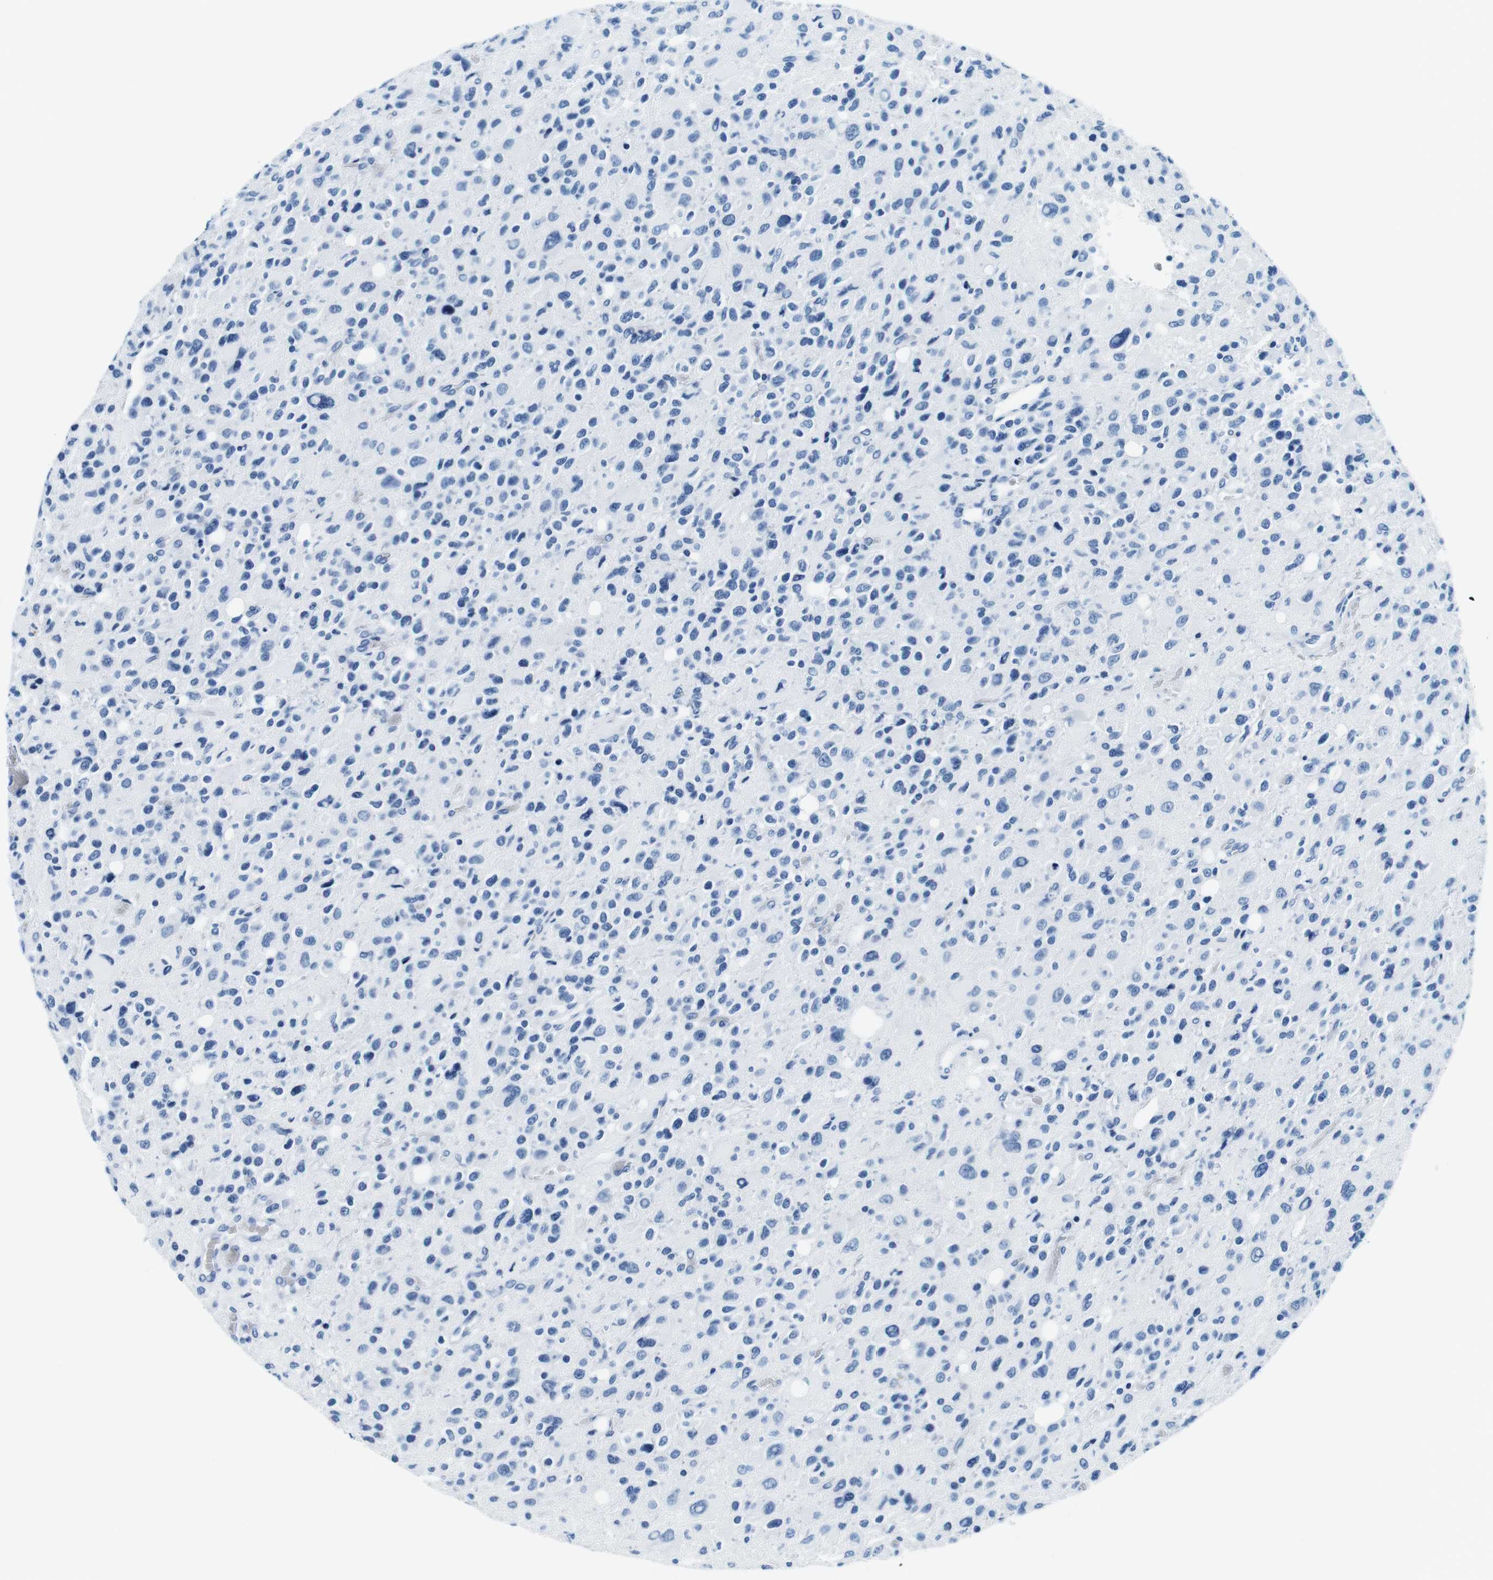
{"staining": {"intensity": "negative", "quantity": "none", "location": "none"}, "tissue": "glioma", "cell_type": "Tumor cells", "image_type": "cancer", "snomed": [{"axis": "morphology", "description": "Glioma, malignant, High grade"}, {"axis": "topography", "description": "Brain"}], "caption": "Immunohistochemistry (IHC) histopathology image of neoplastic tissue: malignant glioma (high-grade) stained with DAB reveals no significant protein expression in tumor cells. The staining was performed using DAB to visualize the protein expression in brown, while the nuclei were stained in blue with hematoxylin (Magnification: 20x).", "gene": "ELANE", "patient": {"sex": "male", "age": 48}}